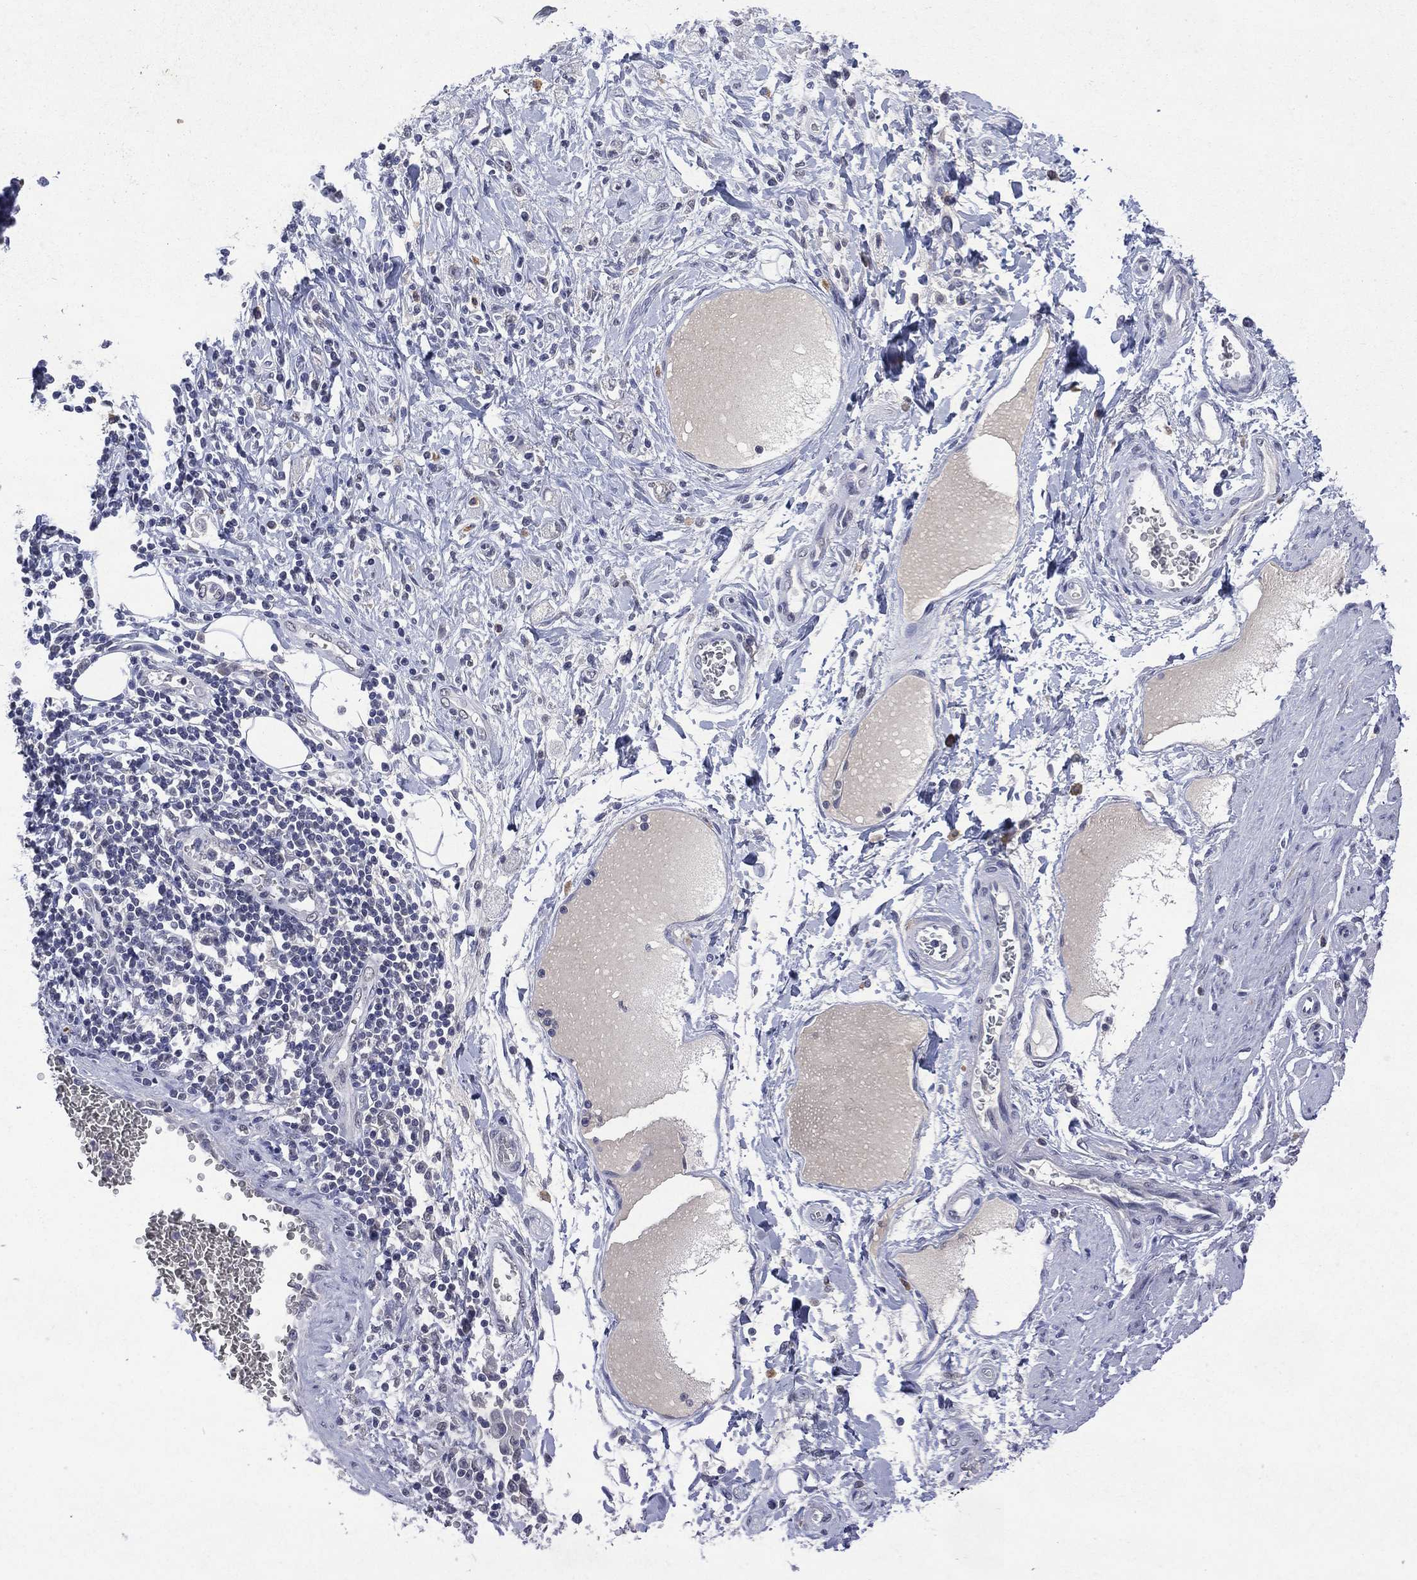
{"staining": {"intensity": "negative", "quantity": "none", "location": "none"}, "tissue": "stomach cancer", "cell_type": "Tumor cells", "image_type": "cancer", "snomed": [{"axis": "morphology", "description": "Adenocarcinoma, NOS"}, {"axis": "topography", "description": "Stomach"}], "caption": "Tumor cells are negative for protein expression in human stomach cancer (adenocarcinoma).", "gene": "ASB10", "patient": {"sex": "male", "age": 58}}